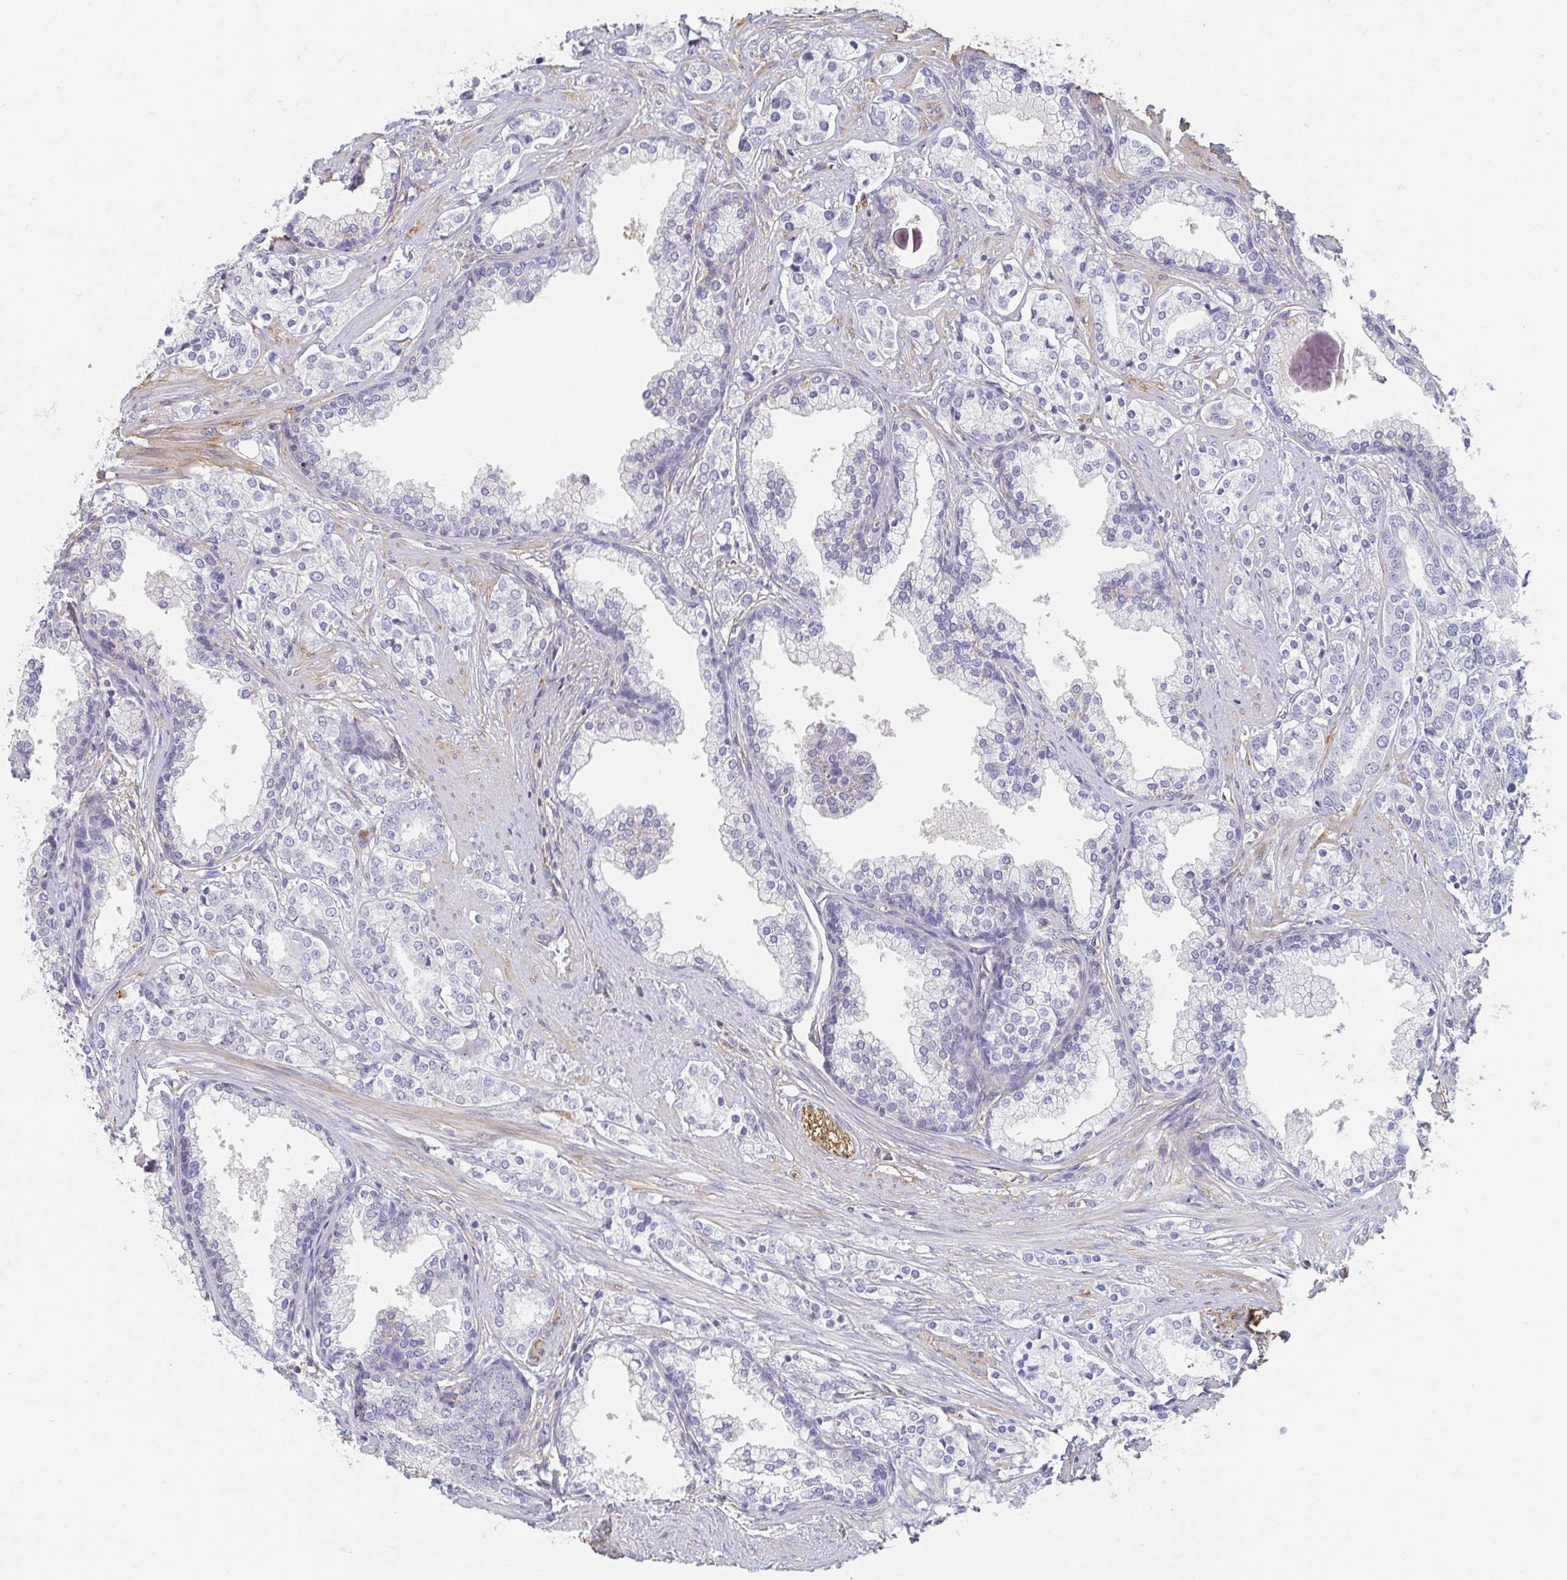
{"staining": {"intensity": "negative", "quantity": "none", "location": "none"}, "tissue": "prostate cancer", "cell_type": "Tumor cells", "image_type": "cancer", "snomed": [{"axis": "morphology", "description": "Adenocarcinoma, High grade"}, {"axis": "topography", "description": "Prostate"}], "caption": "Tumor cells are negative for brown protein staining in adenocarcinoma (high-grade) (prostate).", "gene": "MYLK2", "patient": {"sex": "male", "age": 58}}